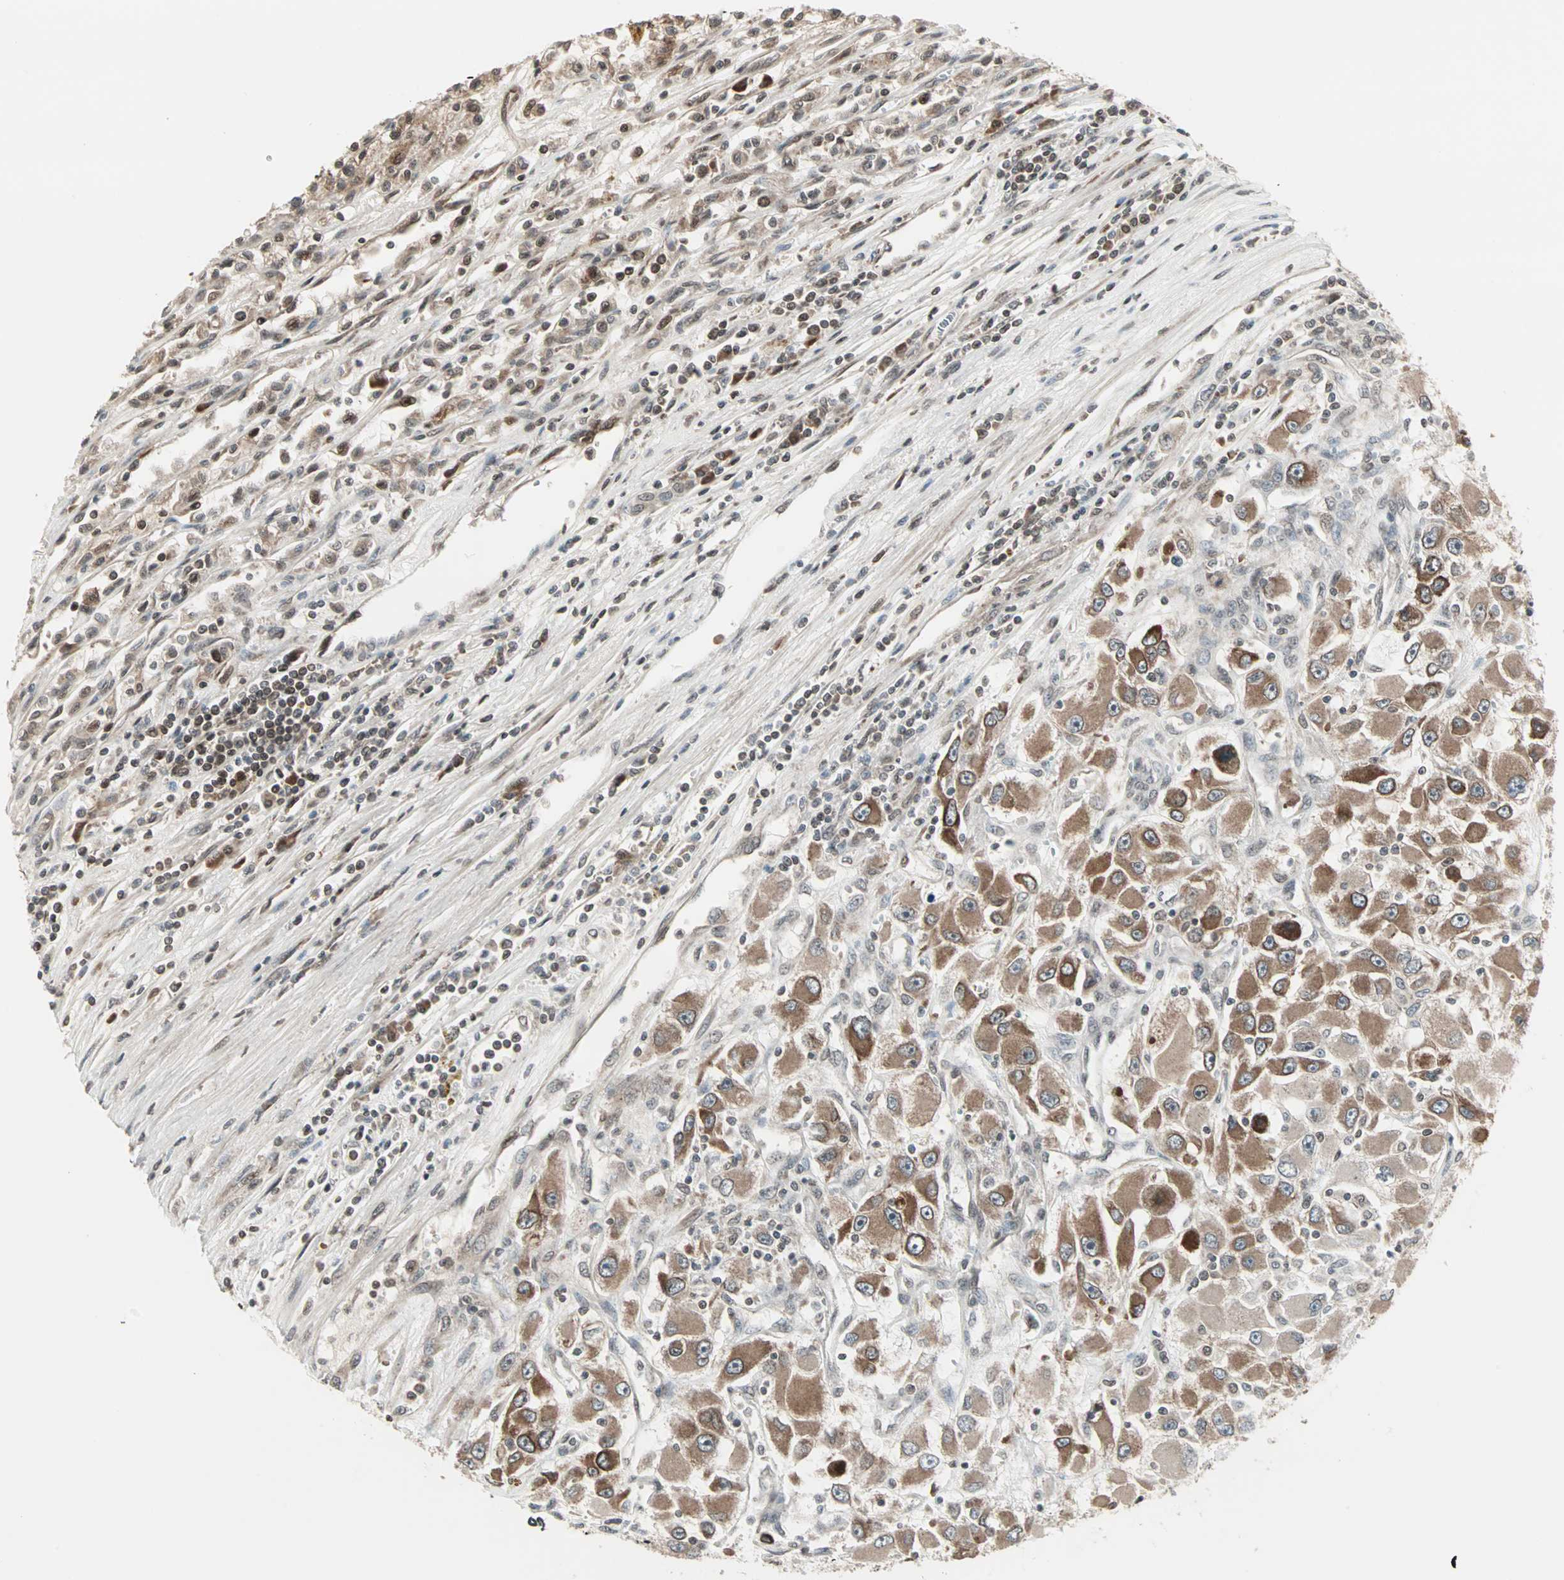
{"staining": {"intensity": "moderate", "quantity": "25%-75%", "location": "cytoplasmic/membranous"}, "tissue": "renal cancer", "cell_type": "Tumor cells", "image_type": "cancer", "snomed": [{"axis": "morphology", "description": "Adenocarcinoma, NOS"}, {"axis": "topography", "description": "Kidney"}], "caption": "Protein analysis of adenocarcinoma (renal) tissue exhibits moderate cytoplasmic/membranous expression in about 25%-75% of tumor cells.", "gene": "CBLC", "patient": {"sex": "female", "age": 52}}